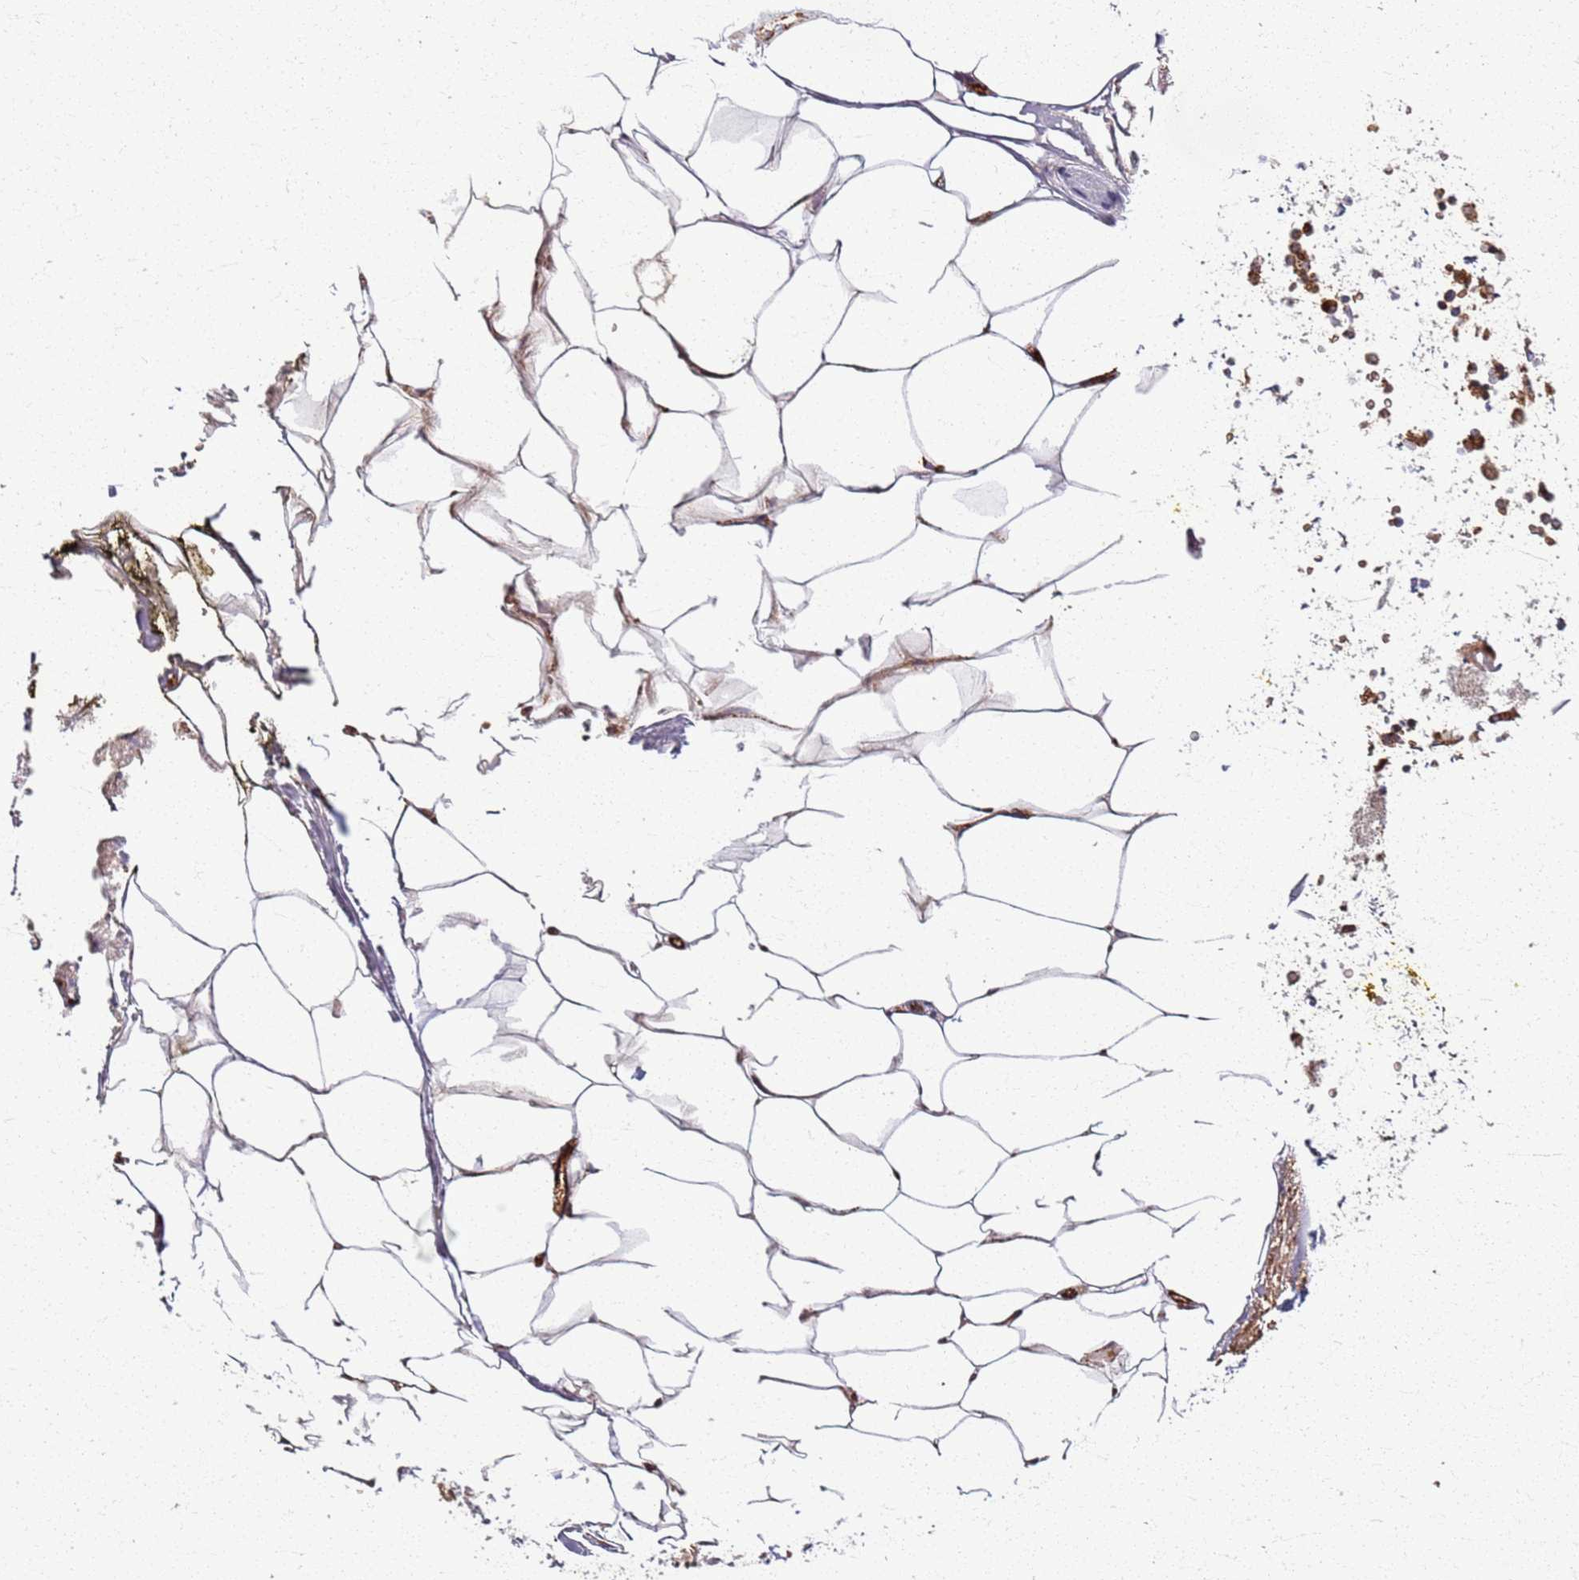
{"staining": {"intensity": "moderate", "quantity": "25%-75%", "location": "cytoplasmic/membranous"}, "tissue": "adipose tissue", "cell_type": "Adipocytes", "image_type": "normal", "snomed": [{"axis": "morphology", "description": "Normal tissue, NOS"}, {"axis": "morphology", "description": "Adenocarcinoma, Low grade"}, {"axis": "topography", "description": "Prostate"}, {"axis": "topography", "description": "Peripheral nerve tissue"}], "caption": "Normal adipose tissue was stained to show a protein in brown. There is medium levels of moderate cytoplasmic/membranous expression in approximately 25%-75% of adipocytes. (DAB (3,3'-diaminobenzidine) IHC with brightfield microscopy, high magnification).", "gene": "KRI1", "patient": {"sex": "male", "age": 63}}